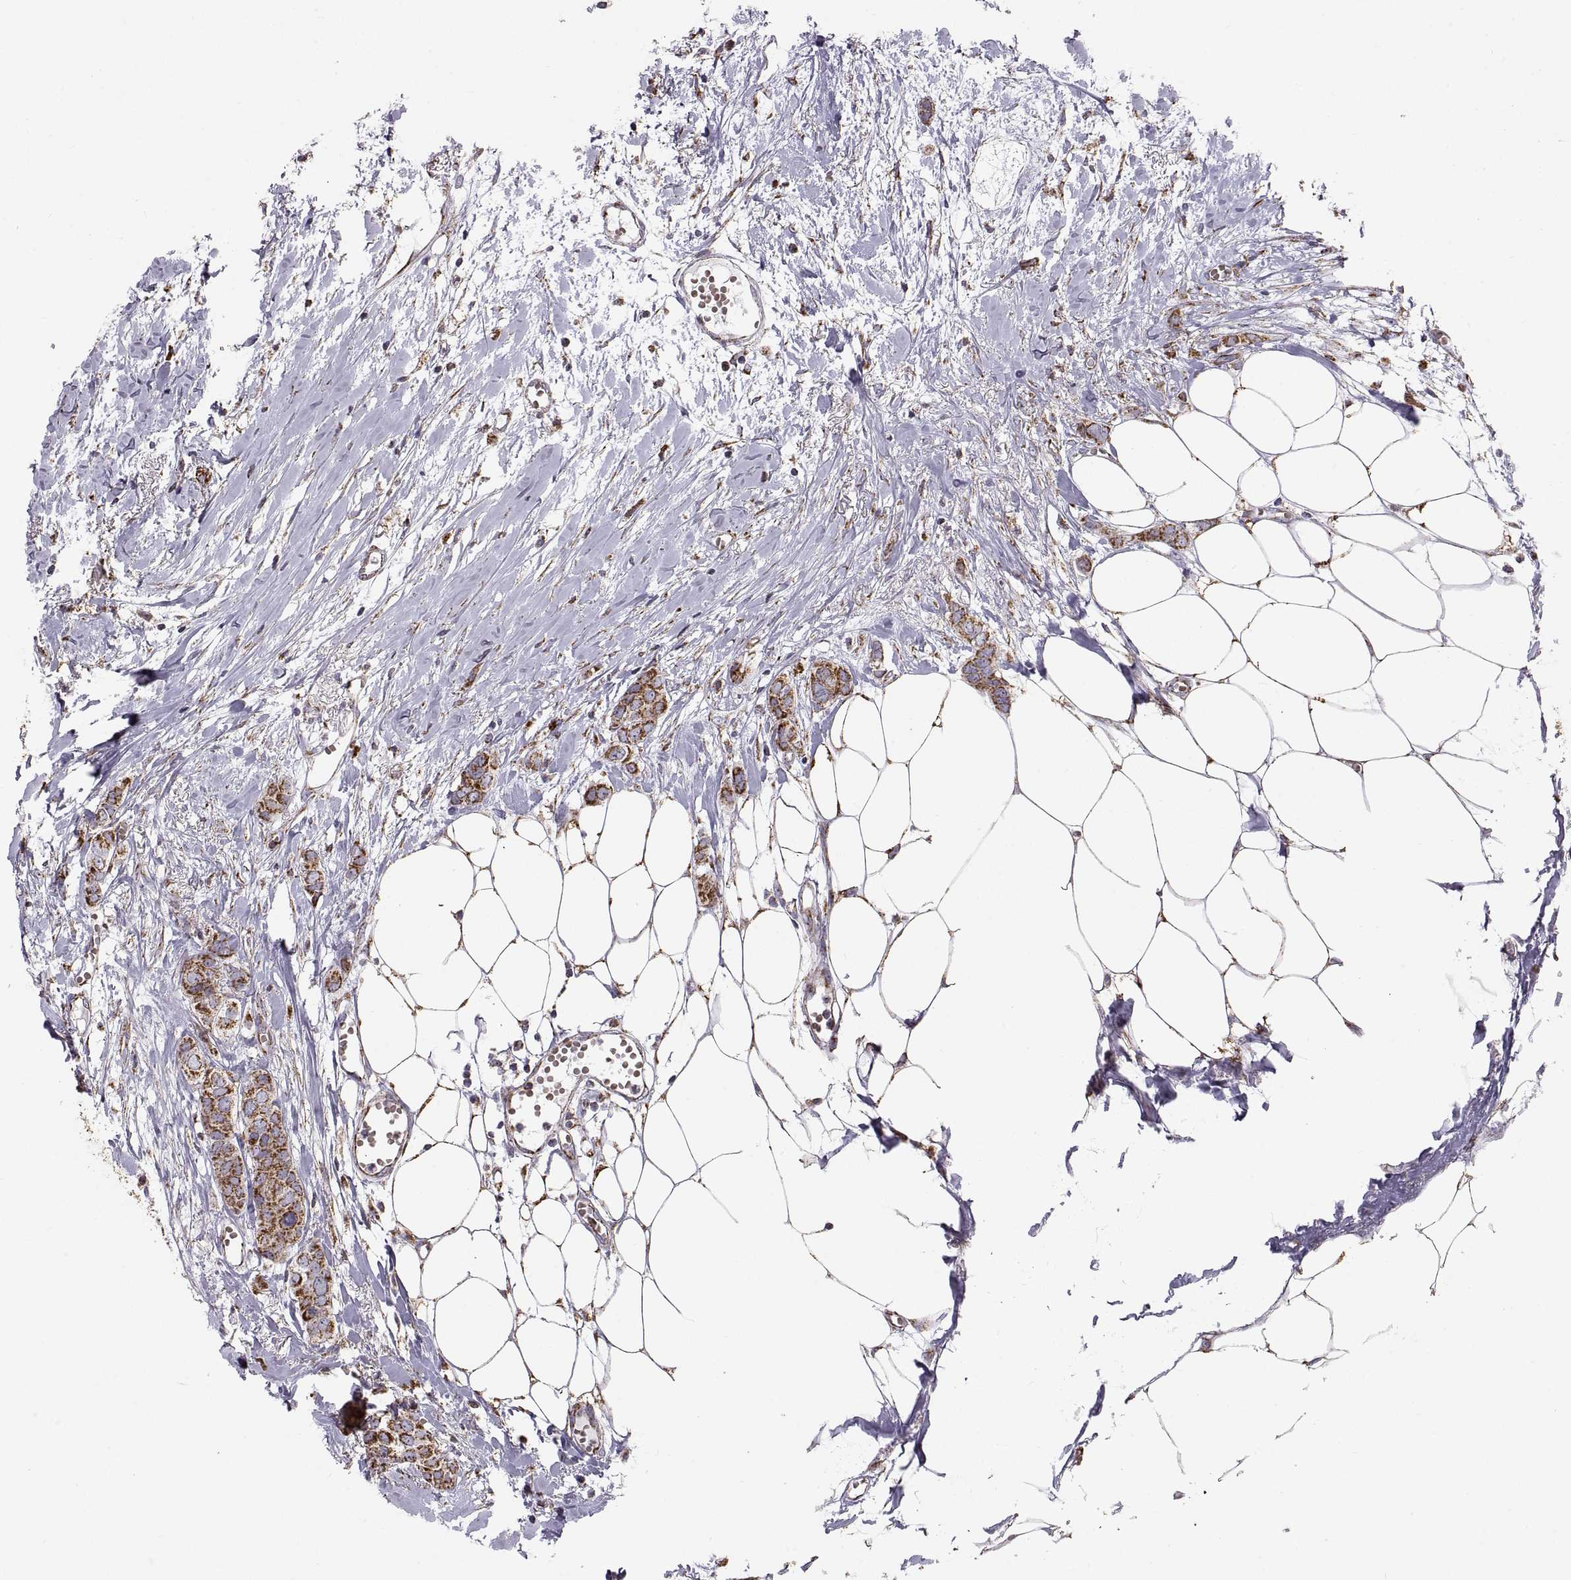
{"staining": {"intensity": "strong", "quantity": ">75%", "location": "cytoplasmic/membranous"}, "tissue": "breast cancer", "cell_type": "Tumor cells", "image_type": "cancer", "snomed": [{"axis": "morphology", "description": "Duct carcinoma"}, {"axis": "topography", "description": "Breast"}], "caption": "IHC image of neoplastic tissue: human breast cancer stained using immunohistochemistry (IHC) exhibits high levels of strong protein expression localized specifically in the cytoplasmic/membranous of tumor cells, appearing as a cytoplasmic/membranous brown color.", "gene": "ARSD", "patient": {"sex": "female", "age": 85}}